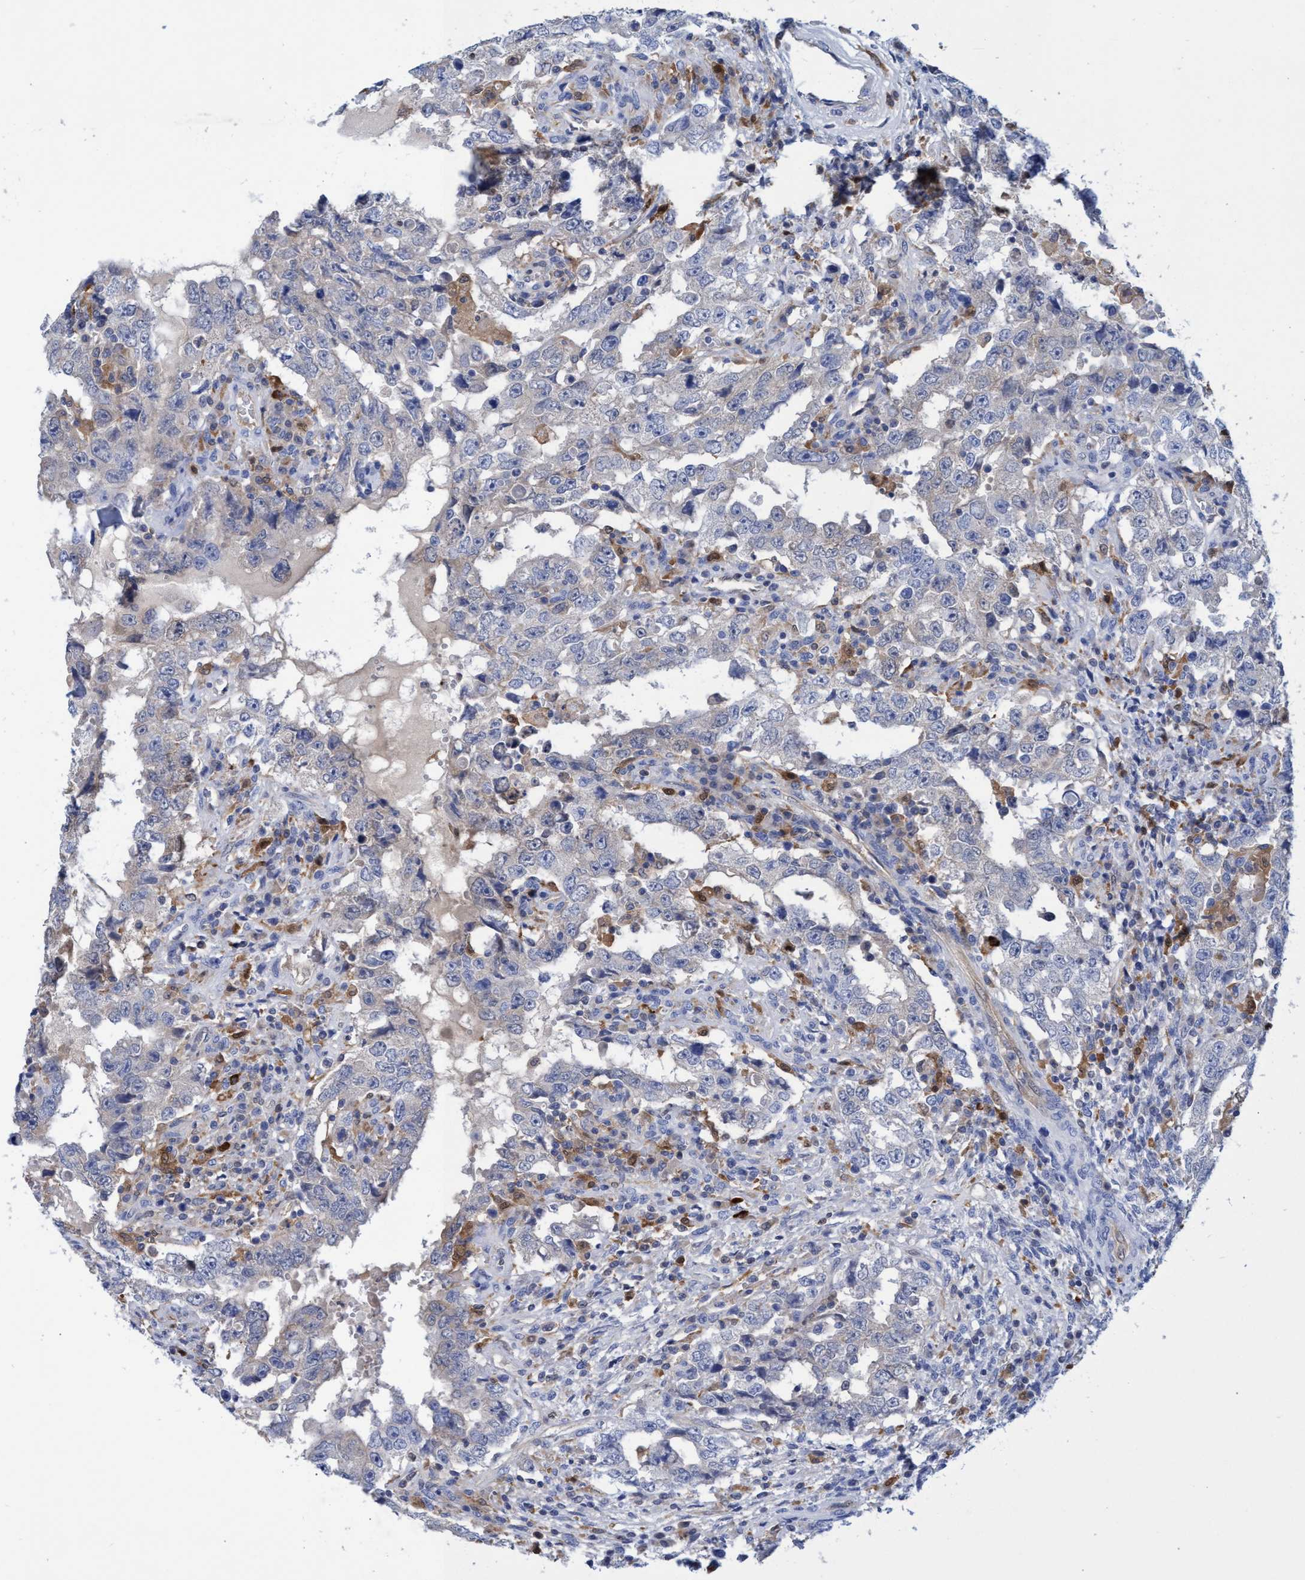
{"staining": {"intensity": "negative", "quantity": "none", "location": "none"}, "tissue": "testis cancer", "cell_type": "Tumor cells", "image_type": "cancer", "snomed": [{"axis": "morphology", "description": "Carcinoma, Embryonal, NOS"}, {"axis": "topography", "description": "Testis"}], "caption": "High magnification brightfield microscopy of embryonal carcinoma (testis) stained with DAB (brown) and counterstained with hematoxylin (blue): tumor cells show no significant expression.", "gene": "PNPO", "patient": {"sex": "male", "age": 26}}